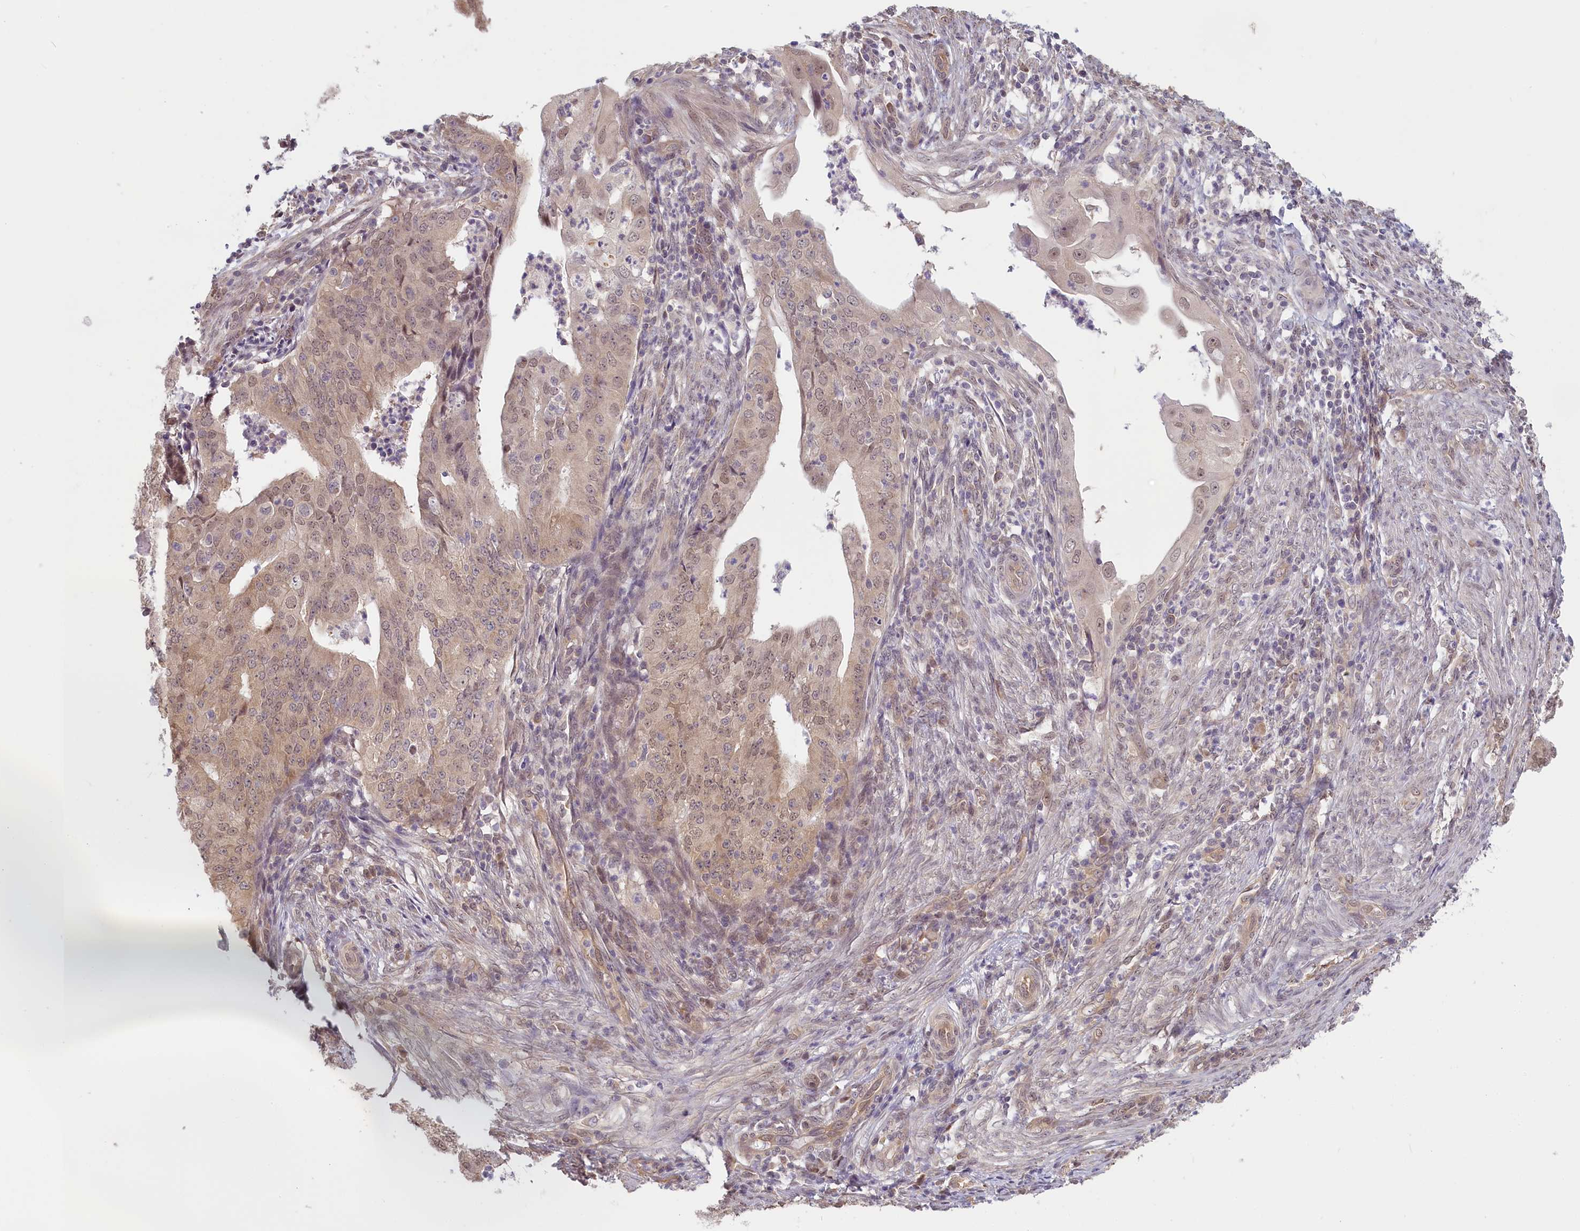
{"staining": {"intensity": "moderate", "quantity": ">75%", "location": "nuclear"}, "tissue": "endometrial cancer", "cell_type": "Tumor cells", "image_type": "cancer", "snomed": [{"axis": "morphology", "description": "Adenocarcinoma, NOS"}, {"axis": "topography", "description": "Endometrium"}], "caption": "Endometrial cancer stained with DAB immunohistochemistry (IHC) displays medium levels of moderate nuclear expression in approximately >75% of tumor cells.", "gene": "C19orf44", "patient": {"sex": "female", "age": 50}}